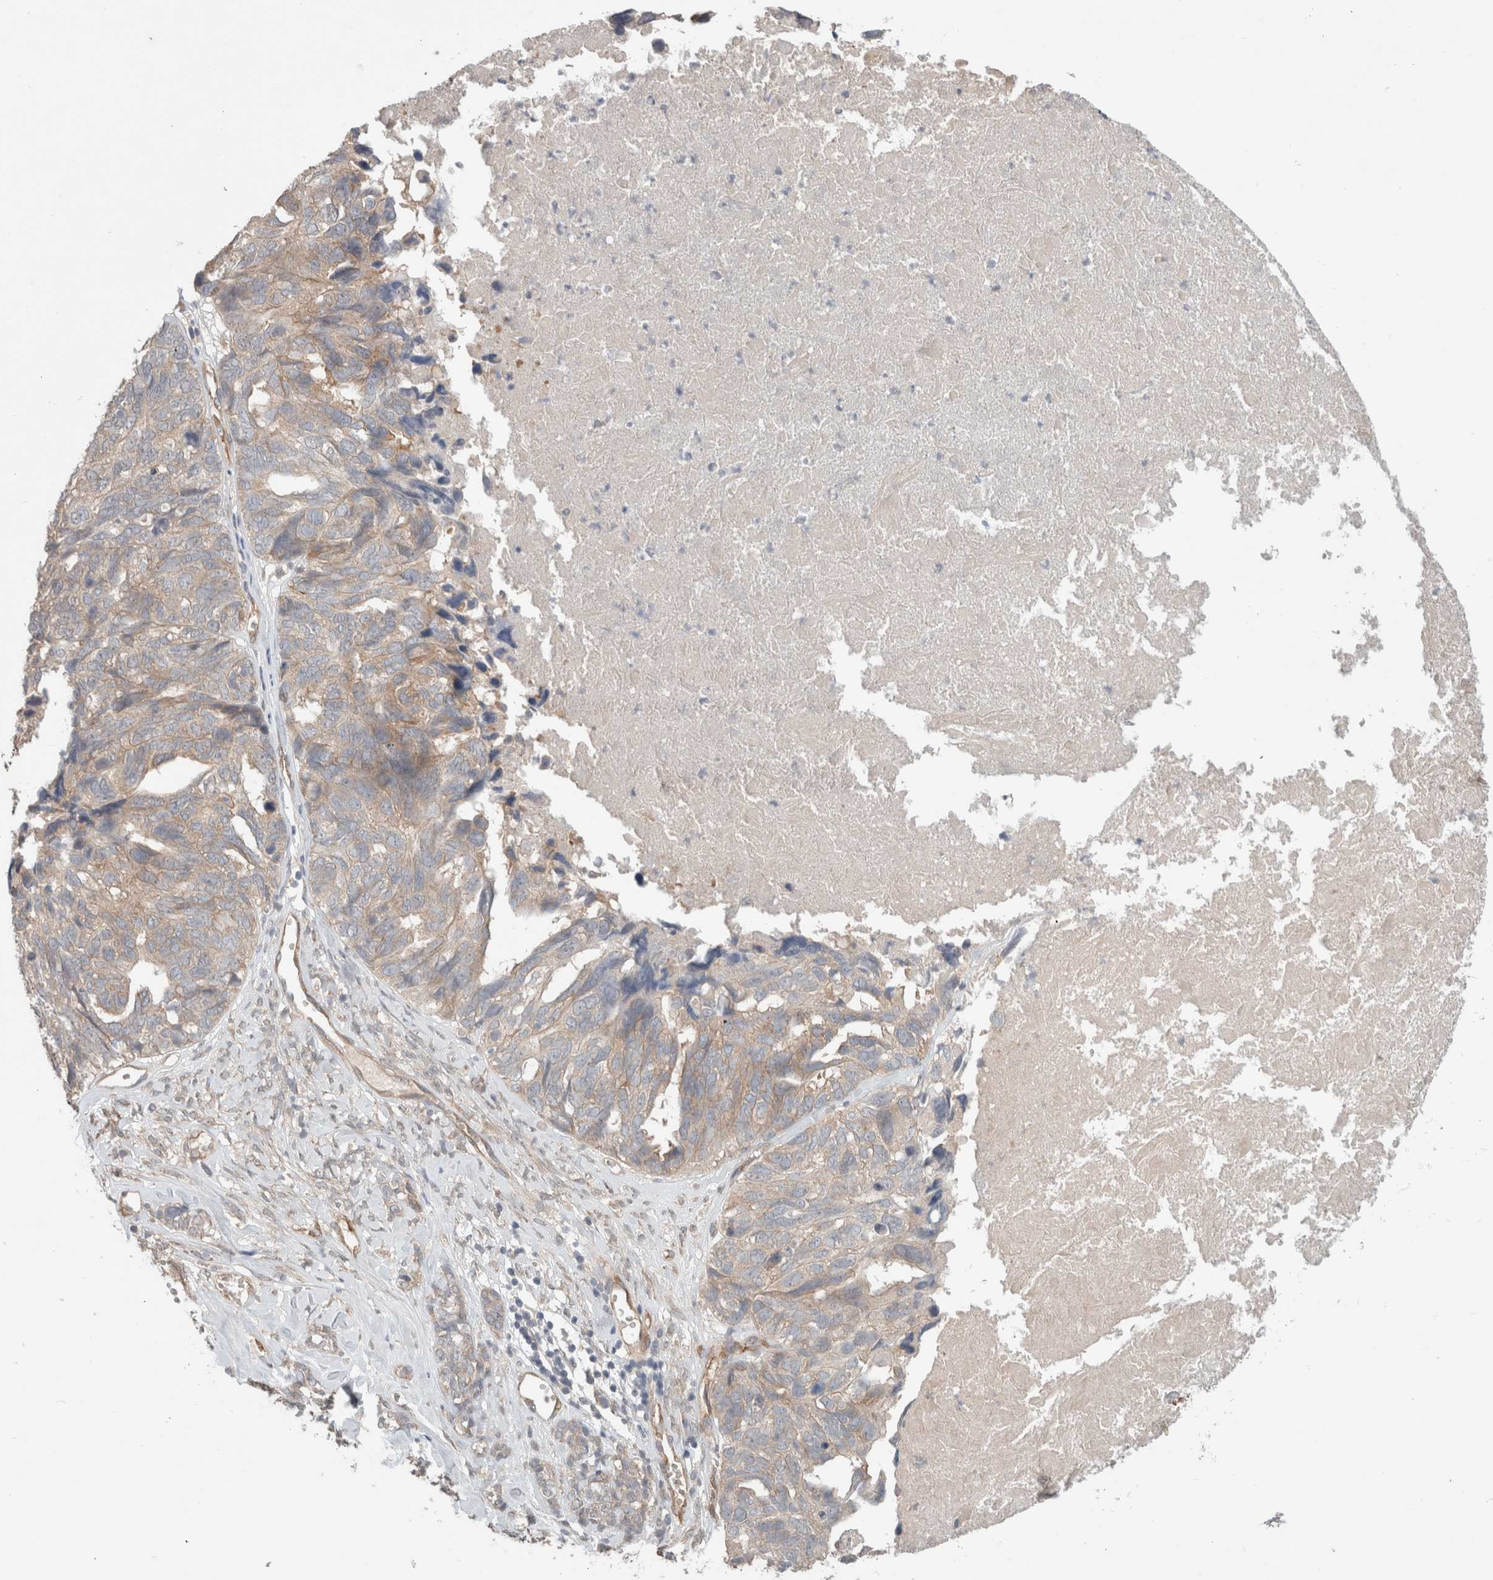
{"staining": {"intensity": "moderate", "quantity": "25%-75%", "location": "cytoplasmic/membranous"}, "tissue": "ovarian cancer", "cell_type": "Tumor cells", "image_type": "cancer", "snomed": [{"axis": "morphology", "description": "Cystadenocarcinoma, serous, NOS"}, {"axis": "topography", "description": "Ovary"}], "caption": "An image of ovarian cancer stained for a protein displays moderate cytoplasmic/membranous brown staining in tumor cells. (brown staining indicates protein expression, while blue staining denotes nuclei).", "gene": "RASAL2", "patient": {"sex": "female", "age": 79}}